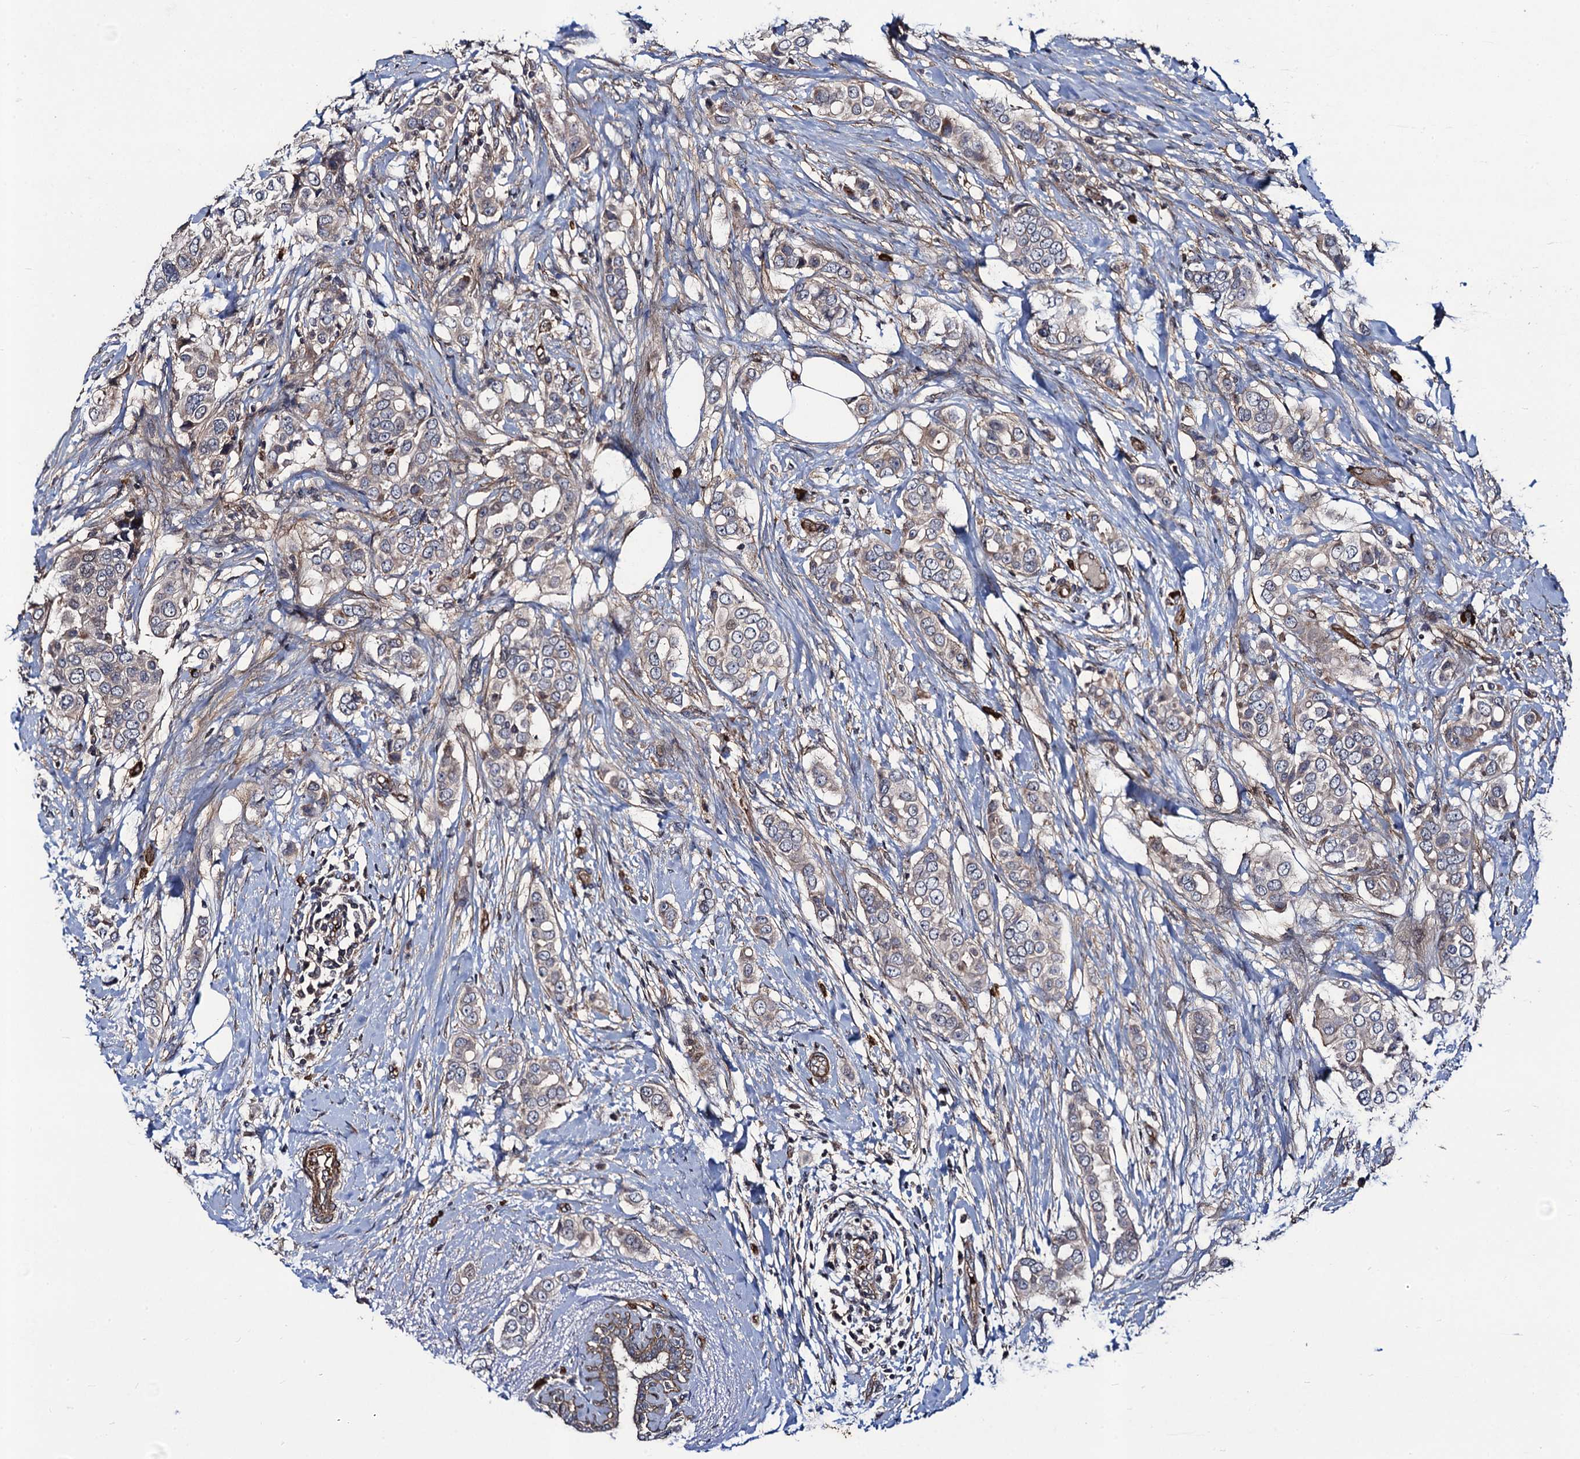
{"staining": {"intensity": "negative", "quantity": "none", "location": "none"}, "tissue": "breast cancer", "cell_type": "Tumor cells", "image_type": "cancer", "snomed": [{"axis": "morphology", "description": "Lobular carcinoma"}, {"axis": "topography", "description": "Breast"}], "caption": "Breast cancer (lobular carcinoma) stained for a protein using immunohistochemistry (IHC) demonstrates no expression tumor cells.", "gene": "KXD1", "patient": {"sex": "female", "age": 51}}